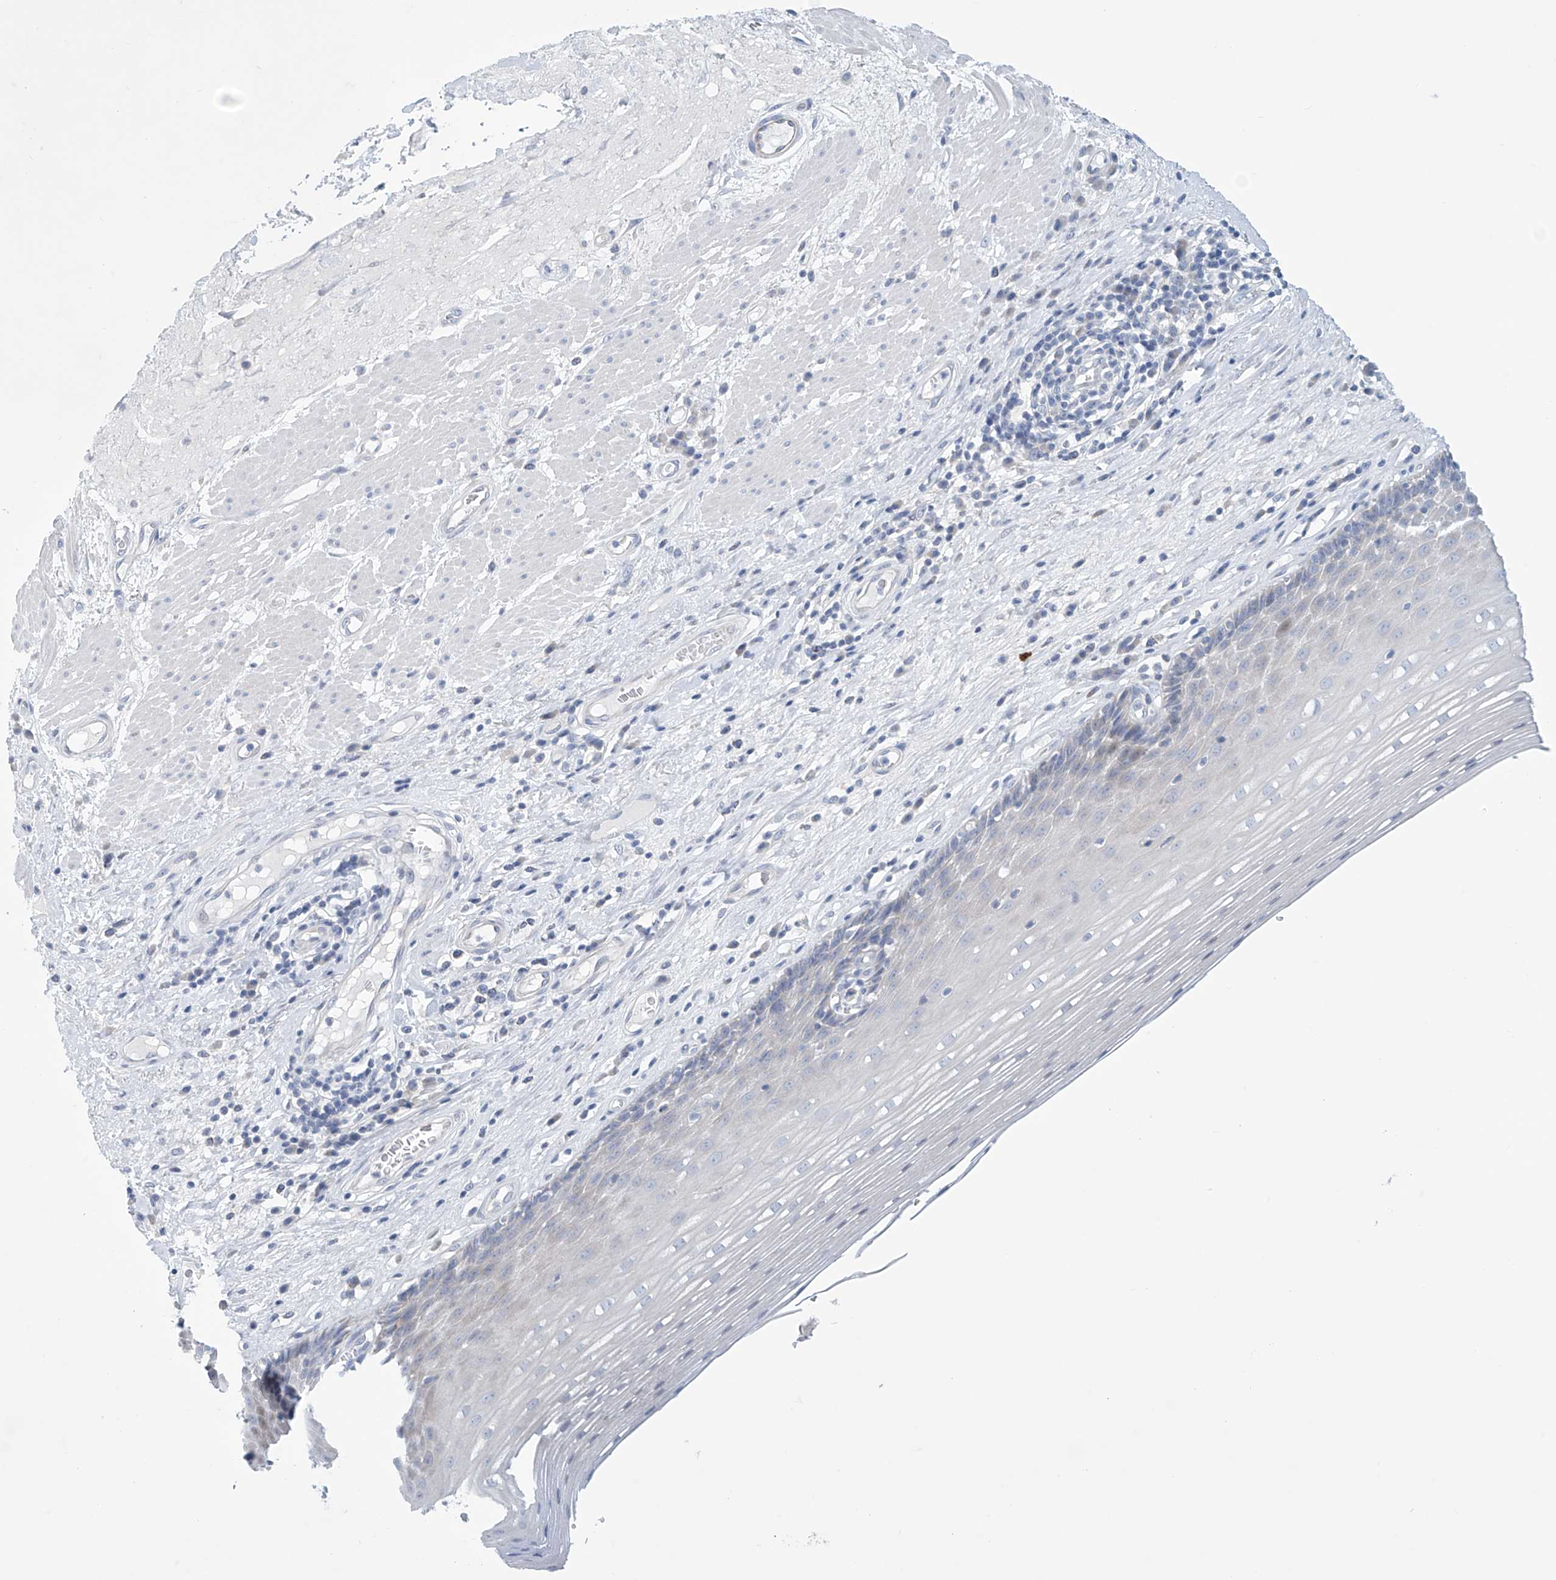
{"staining": {"intensity": "negative", "quantity": "none", "location": "none"}, "tissue": "esophagus", "cell_type": "Squamous epithelial cells", "image_type": "normal", "snomed": [{"axis": "morphology", "description": "Normal tissue, NOS"}, {"axis": "topography", "description": "Esophagus"}], "caption": "Immunohistochemistry (IHC) of unremarkable esophagus shows no staining in squamous epithelial cells. Nuclei are stained in blue.", "gene": "SLC35A5", "patient": {"sex": "male", "age": 62}}